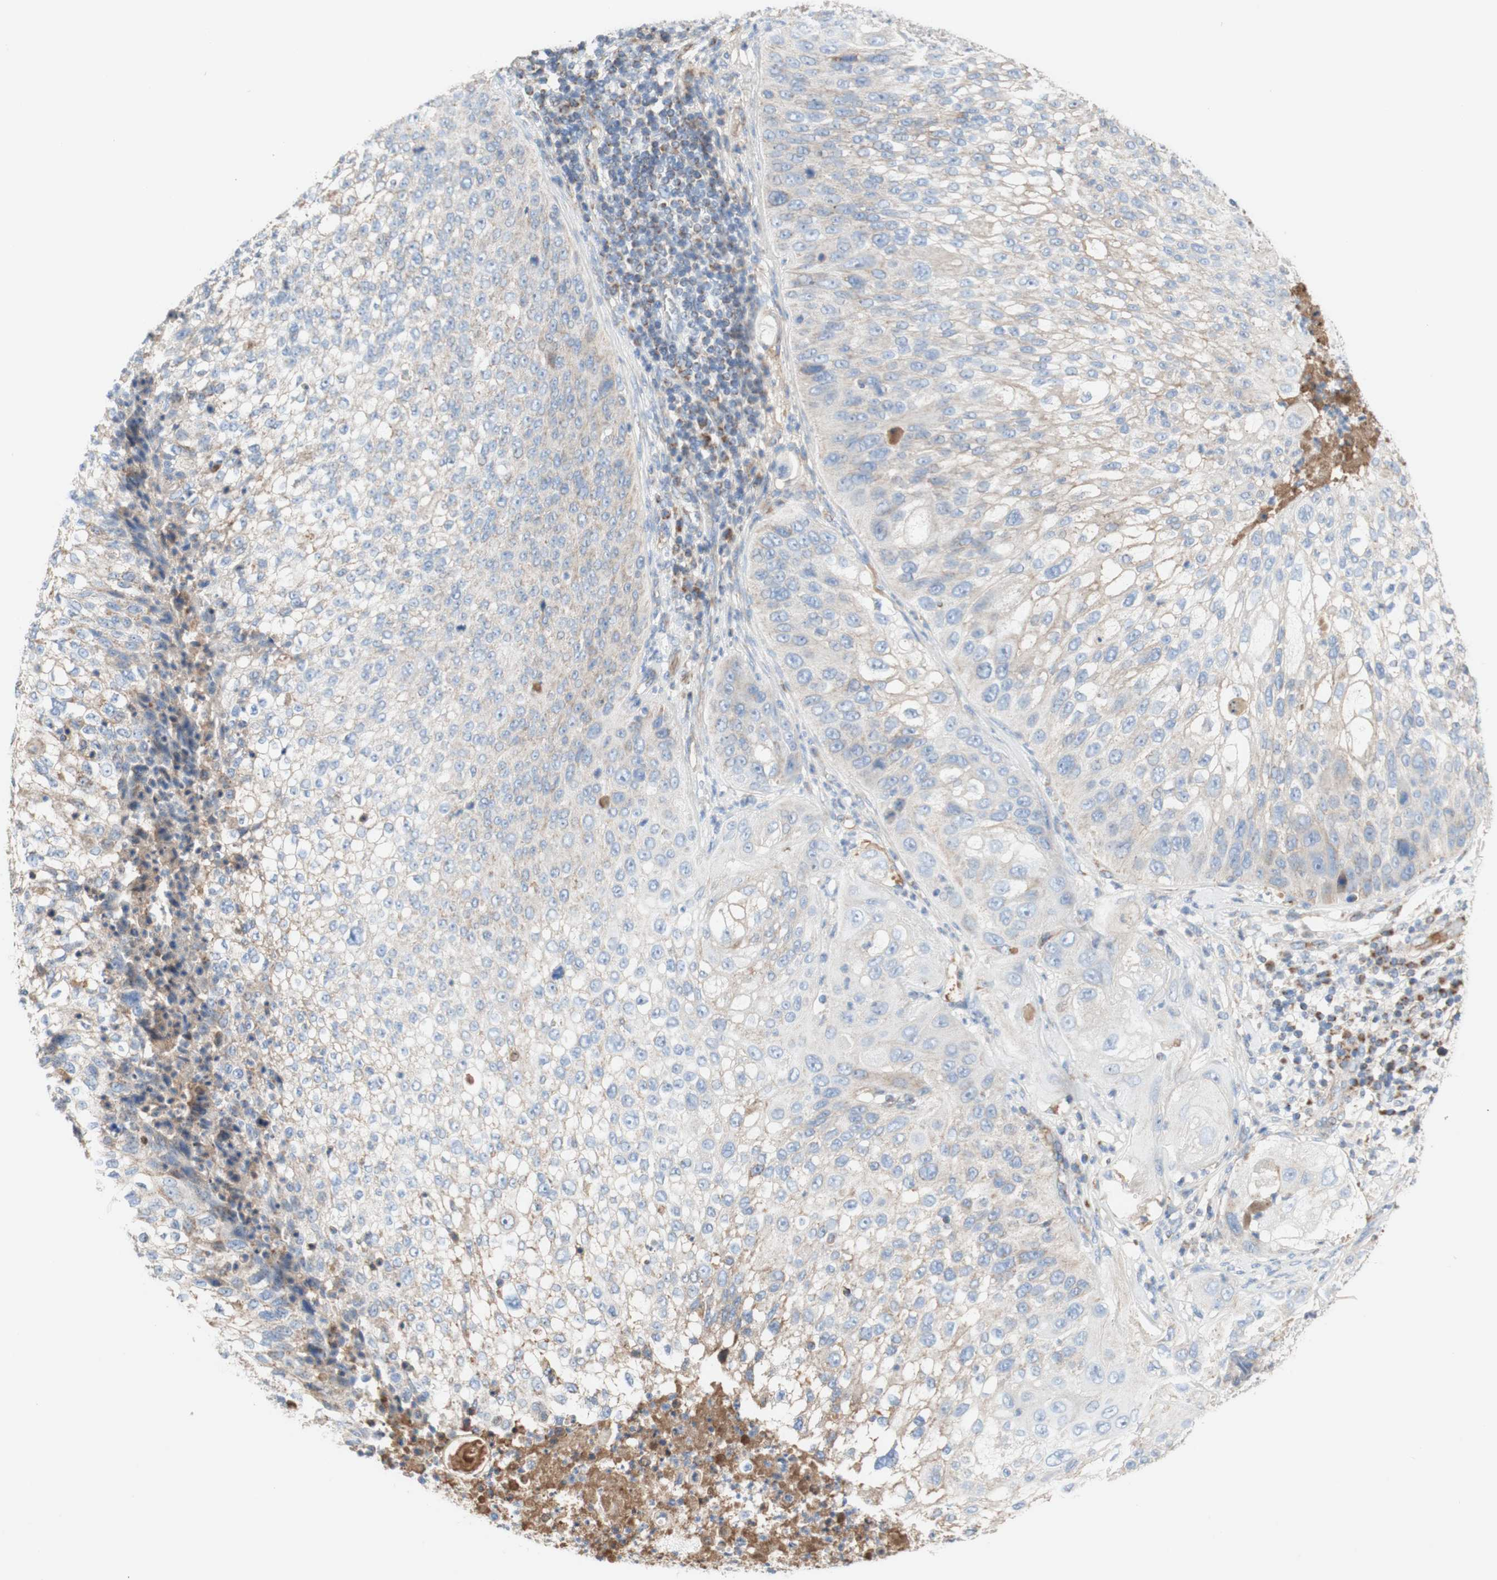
{"staining": {"intensity": "weak", "quantity": "25%-75%", "location": "cytoplasmic/membranous"}, "tissue": "lung cancer", "cell_type": "Tumor cells", "image_type": "cancer", "snomed": [{"axis": "morphology", "description": "Inflammation, NOS"}, {"axis": "morphology", "description": "Squamous cell carcinoma, NOS"}, {"axis": "topography", "description": "Lymph node"}, {"axis": "topography", "description": "Soft tissue"}, {"axis": "topography", "description": "Lung"}], "caption": "Tumor cells display low levels of weak cytoplasmic/membranous positivity in approximately 25%-75% of cells in human lung cancer.", "gene": "SDHB", "patient": {"sex": "male", "age": 66}}